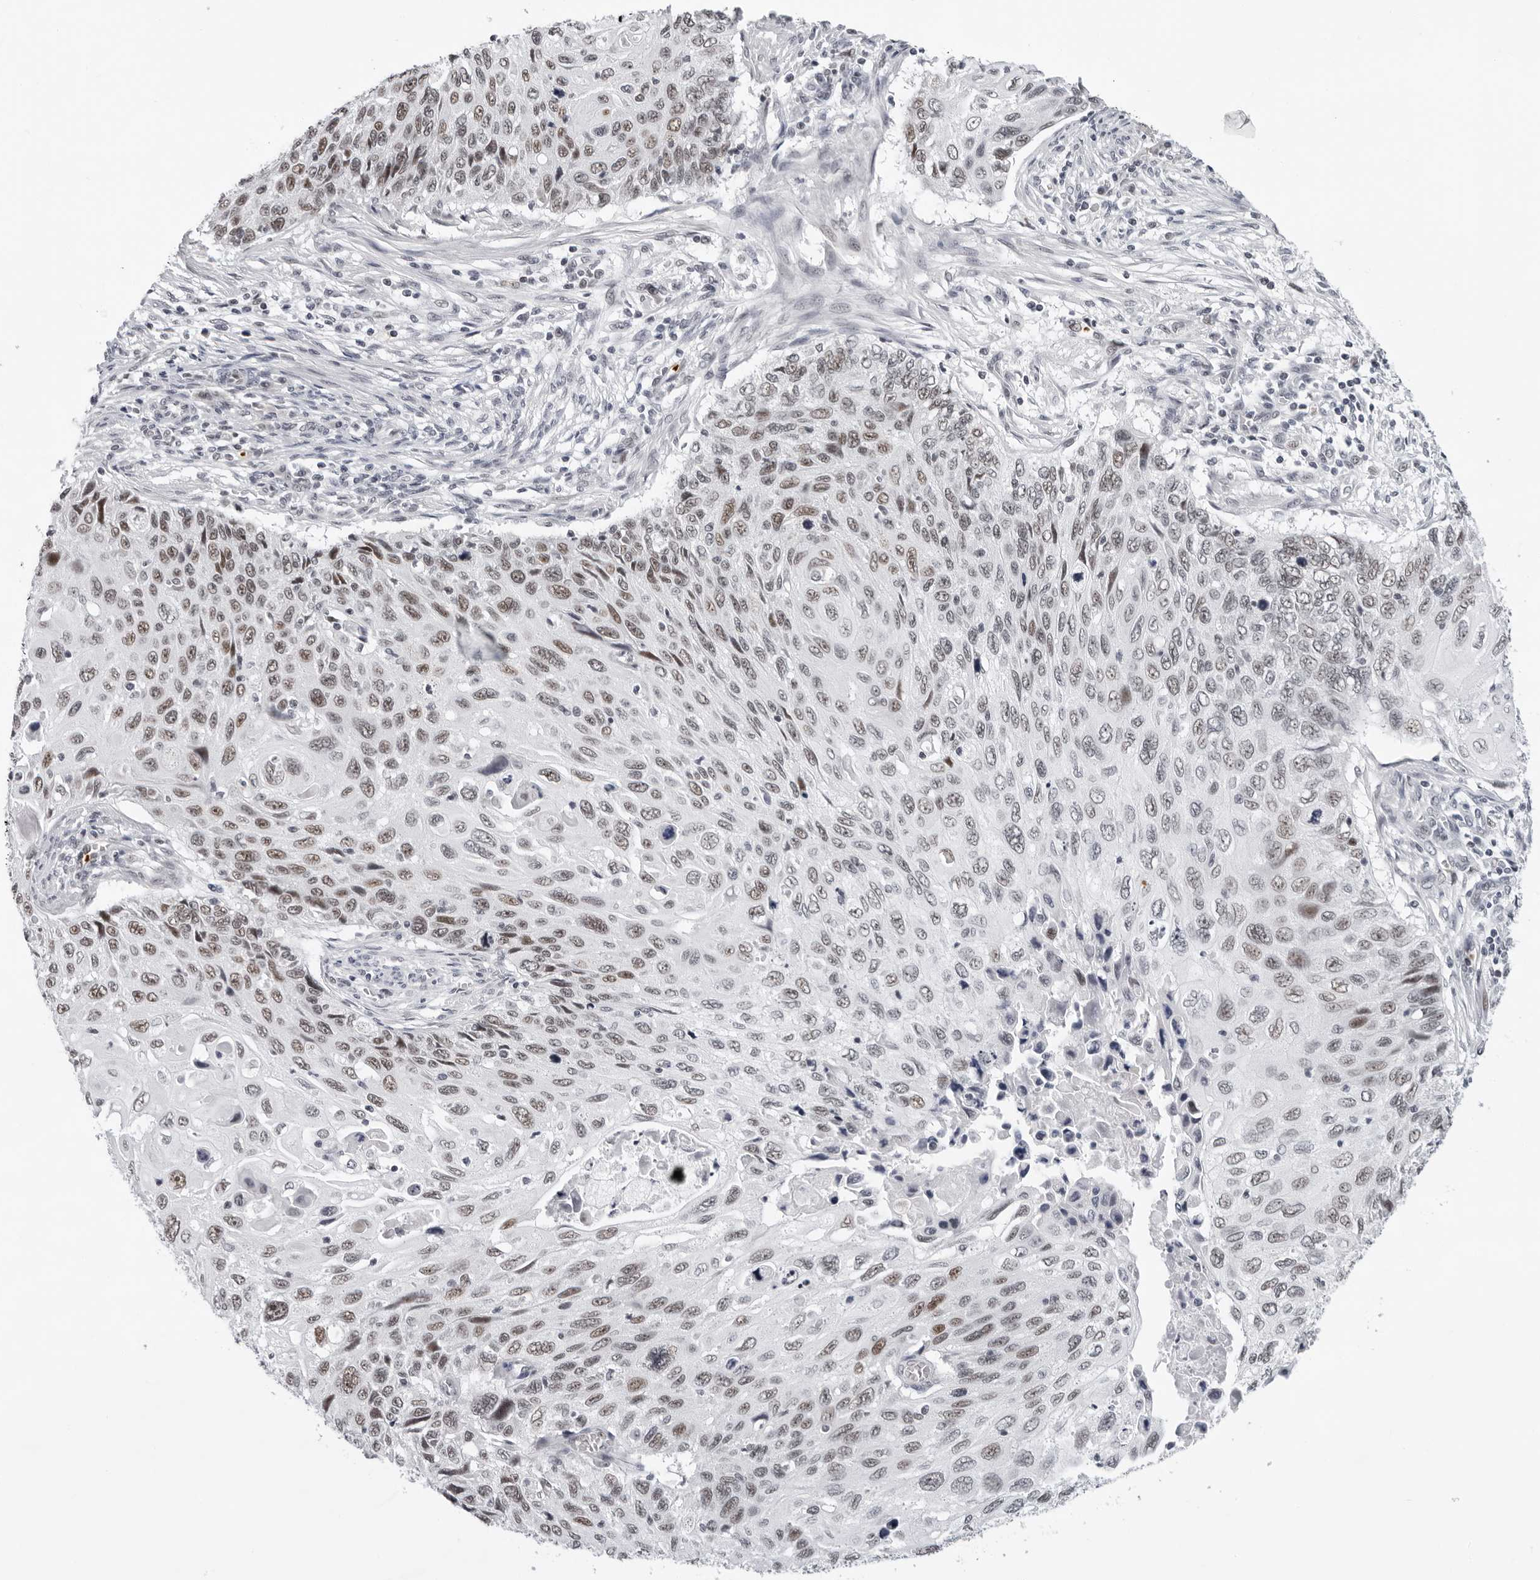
{"staining": {"intensity": "weak", "quantity": ">75%", "location": "nuclear"}, "tissue": "cervical cancer", "cell_type": "Tumor cells", "image_type": "cancer", "snomed": [{"axis": "morphology", "description": "Squamous cell carcinoma, NOS"}, {"axis": "topography", "description": "Cervix"}], "caption": "A histopathology image of human cervical cancer stained for a protein displays weak nuclear brown staining in tumor cells.", "gene": "USP1", "patient": {"sex": "female", "age": 70}}